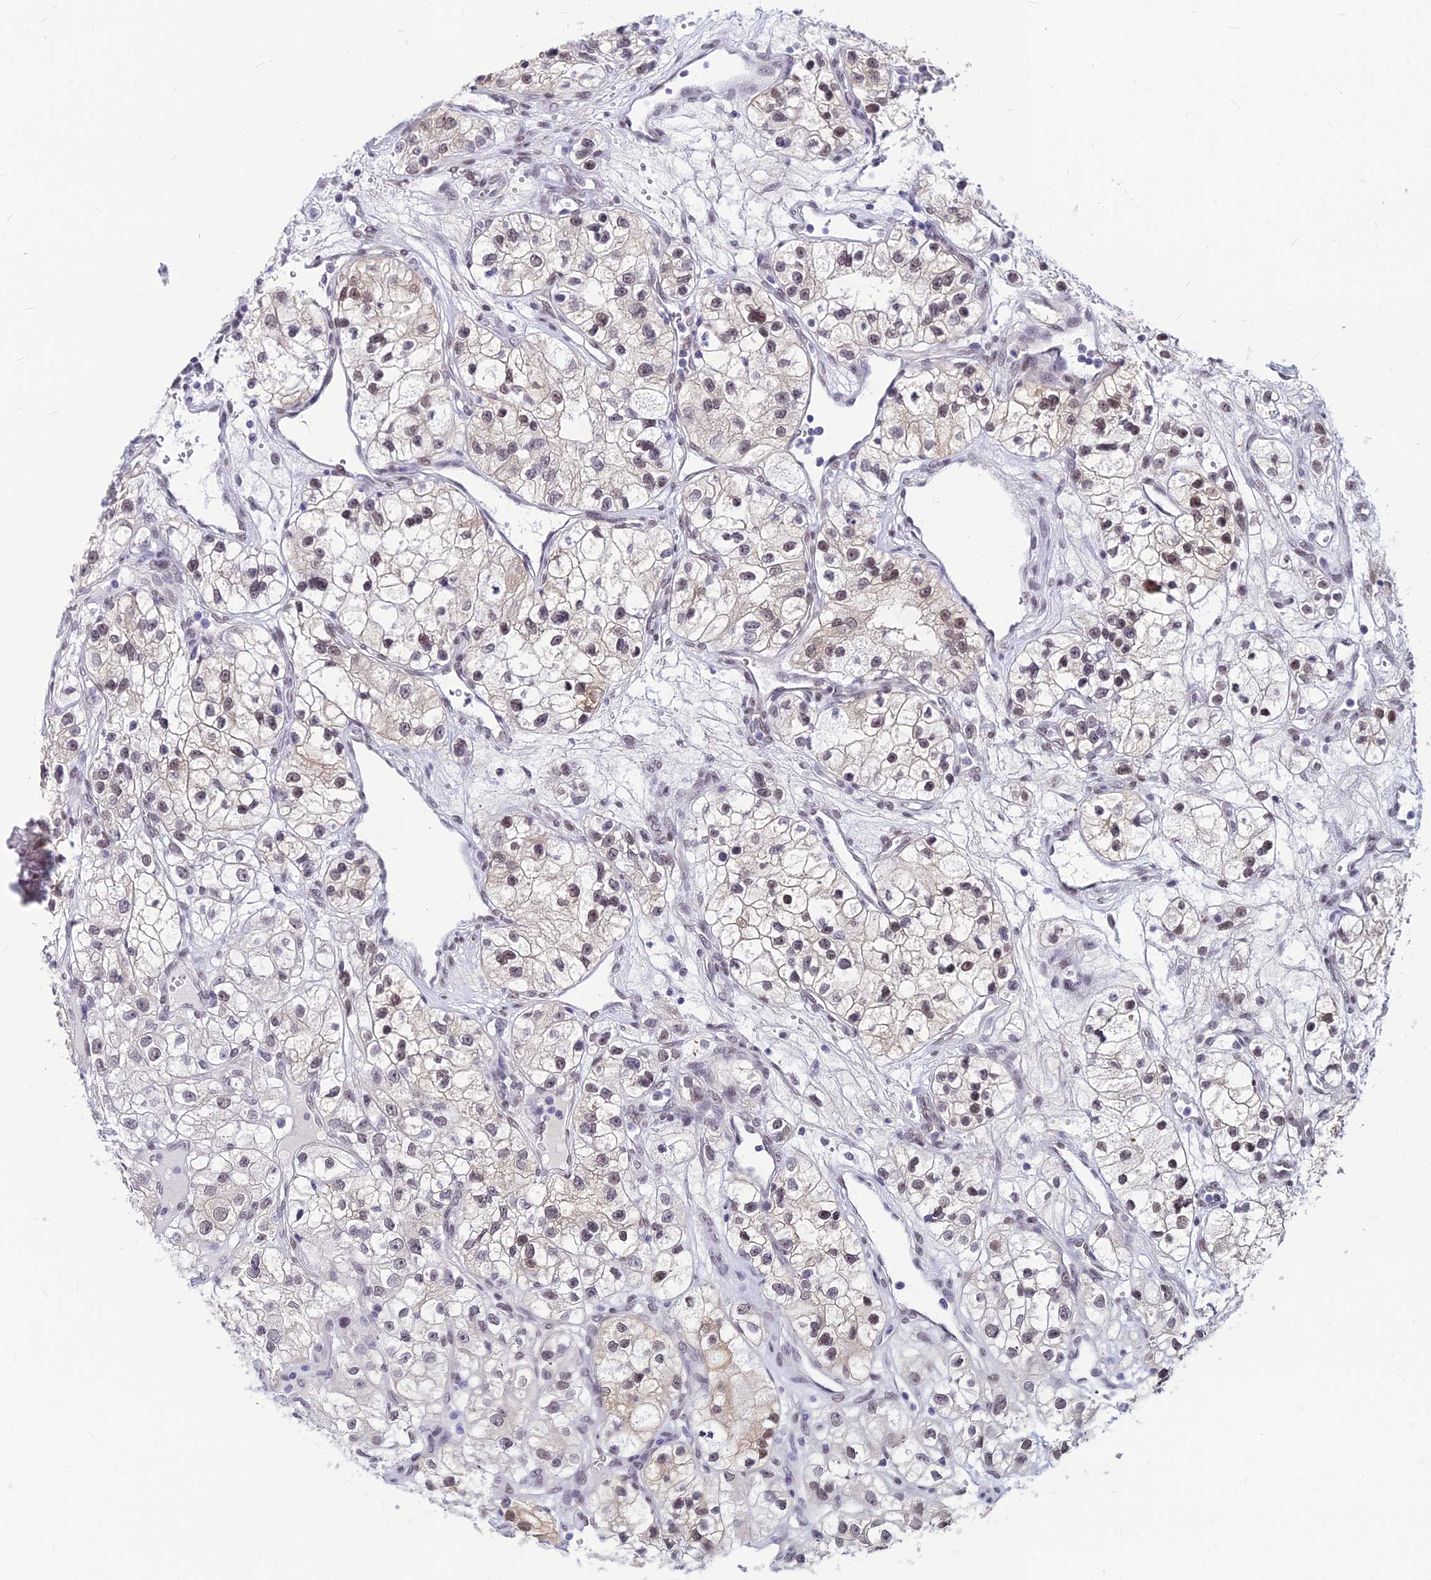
{"staining": {"intensity": "weak", "quantity": "25%-75%", "location": "nuclear"}, "tissue": "renal cancer", "cell_type": "Tumor cells", "image_type": "cancer", "snomed": [{"axis": "morphology", "description": "Adenocarcinoma, NOS"}, {"axis": "topography", "description": "Kidney"}], "caption": "Tumor cells demonstrate low levels of weak nuclear positivity in about 25%-75% of cells in renal cancer (adenocarcinoma).", "gene": "KCTD13", "patient": {"sex": "female", "age": 57}}